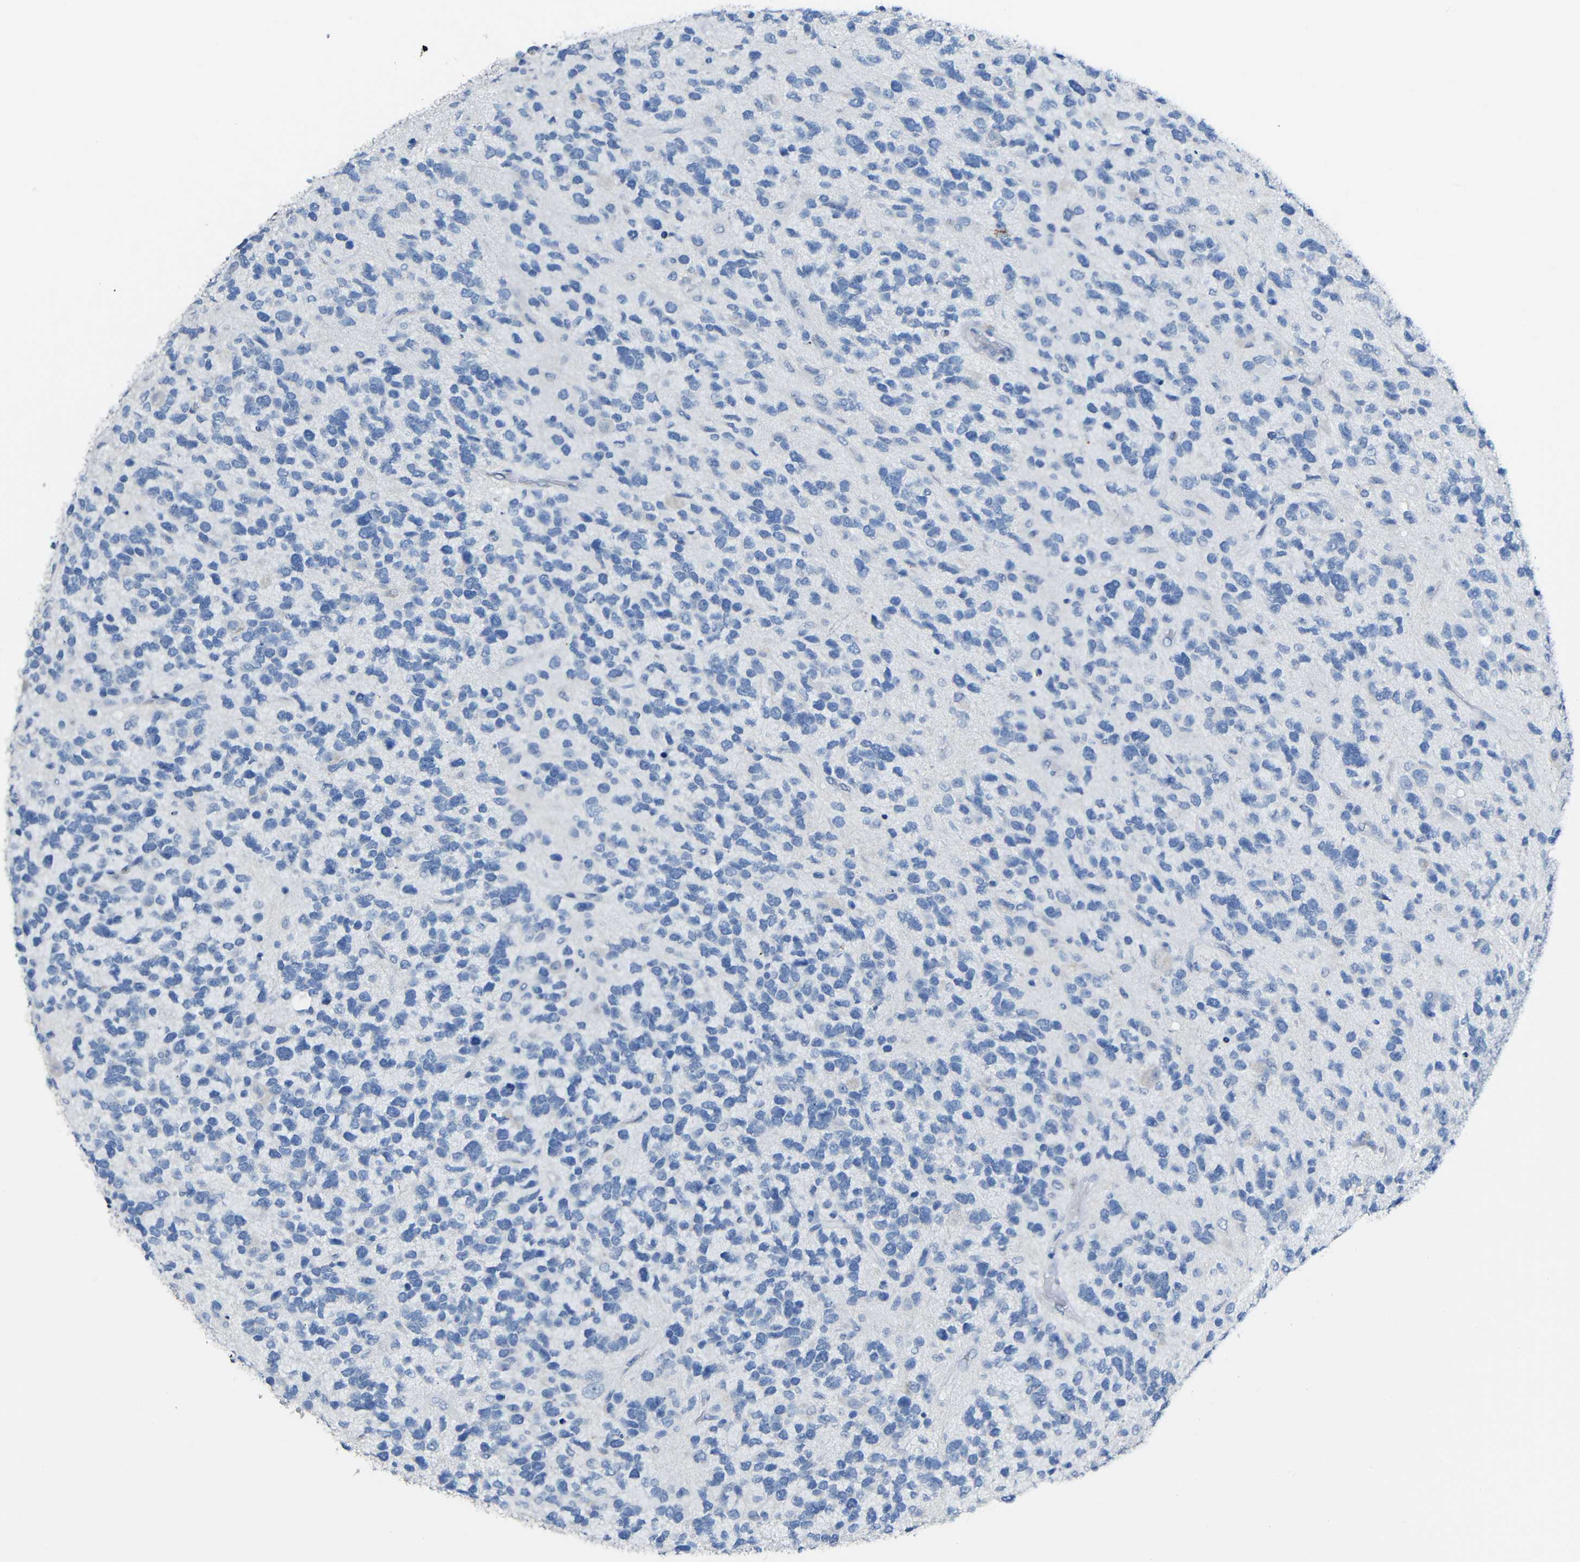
{"staining": {"intensity": "negative", "quantity": "none", "location": "none"}, "tissue": "glioma", "cell_type": "Tumor cells", "image_type": "cancer", "snomed": [{"axis": "morphology", "description": "Glioma, malignant, High grade"}, {"axis": "topography", "description": "Brain"}], "caption": "Image shows no protein staining in tumor cells of malignant high-grade glioma tissue. (Stains: DAB (3,3'-diaminobenzidine) immunohistochemistry (IHC) with hematoxylin counter stain, Microscopy: brightfield microscopy at high magnification).", "gene": "C15orf48", "patient": {"sex": "female", "age": 58}}